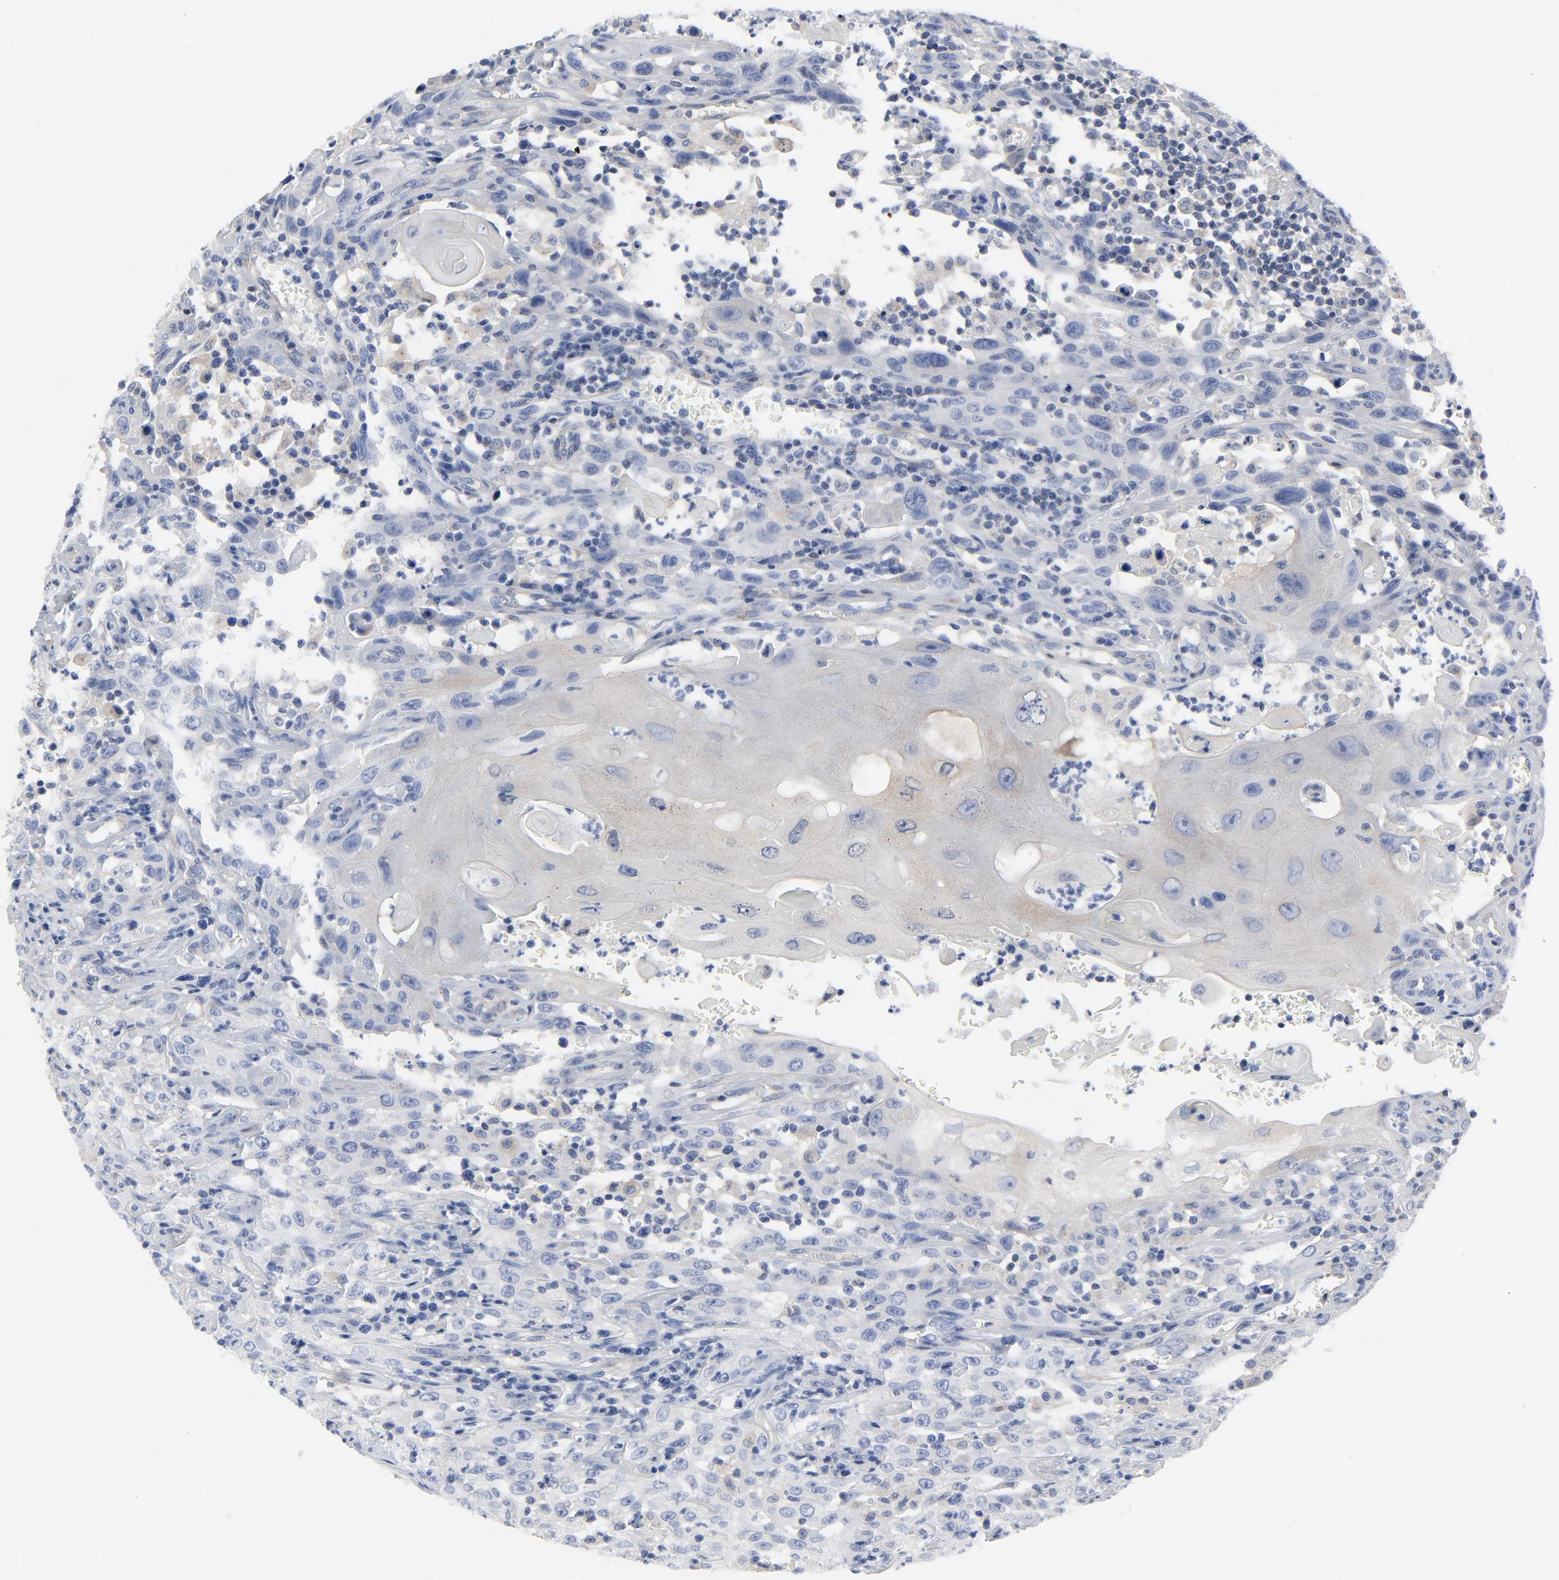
{"staining": {"intensity": "weak", "quantity": "25%-75%", "location": "cytoplasmic/membranous"}, "tissue": "head and neck cancer", "cell_type": "Tumor cells", "image_type": "cancer", "snomed": [{"axis": "morphology", "description": "Squamous cell carcinoma, NOS"}, {"axis": "topography", "description": "Oral tissue"}, {"axis": "topography", "description": "Head-Neck"}], "caption": "Immunohistochemistry histopathology image of squamous cell carcinoma (head and neck) stained for a protein (brown), which demonstrates low levels of weak cytoplasmic/membranous positivity in approximately 25%-75% of tumor cells.", "gene": "DYNLT3", "patient": {"sex": "female", "age": 76}}